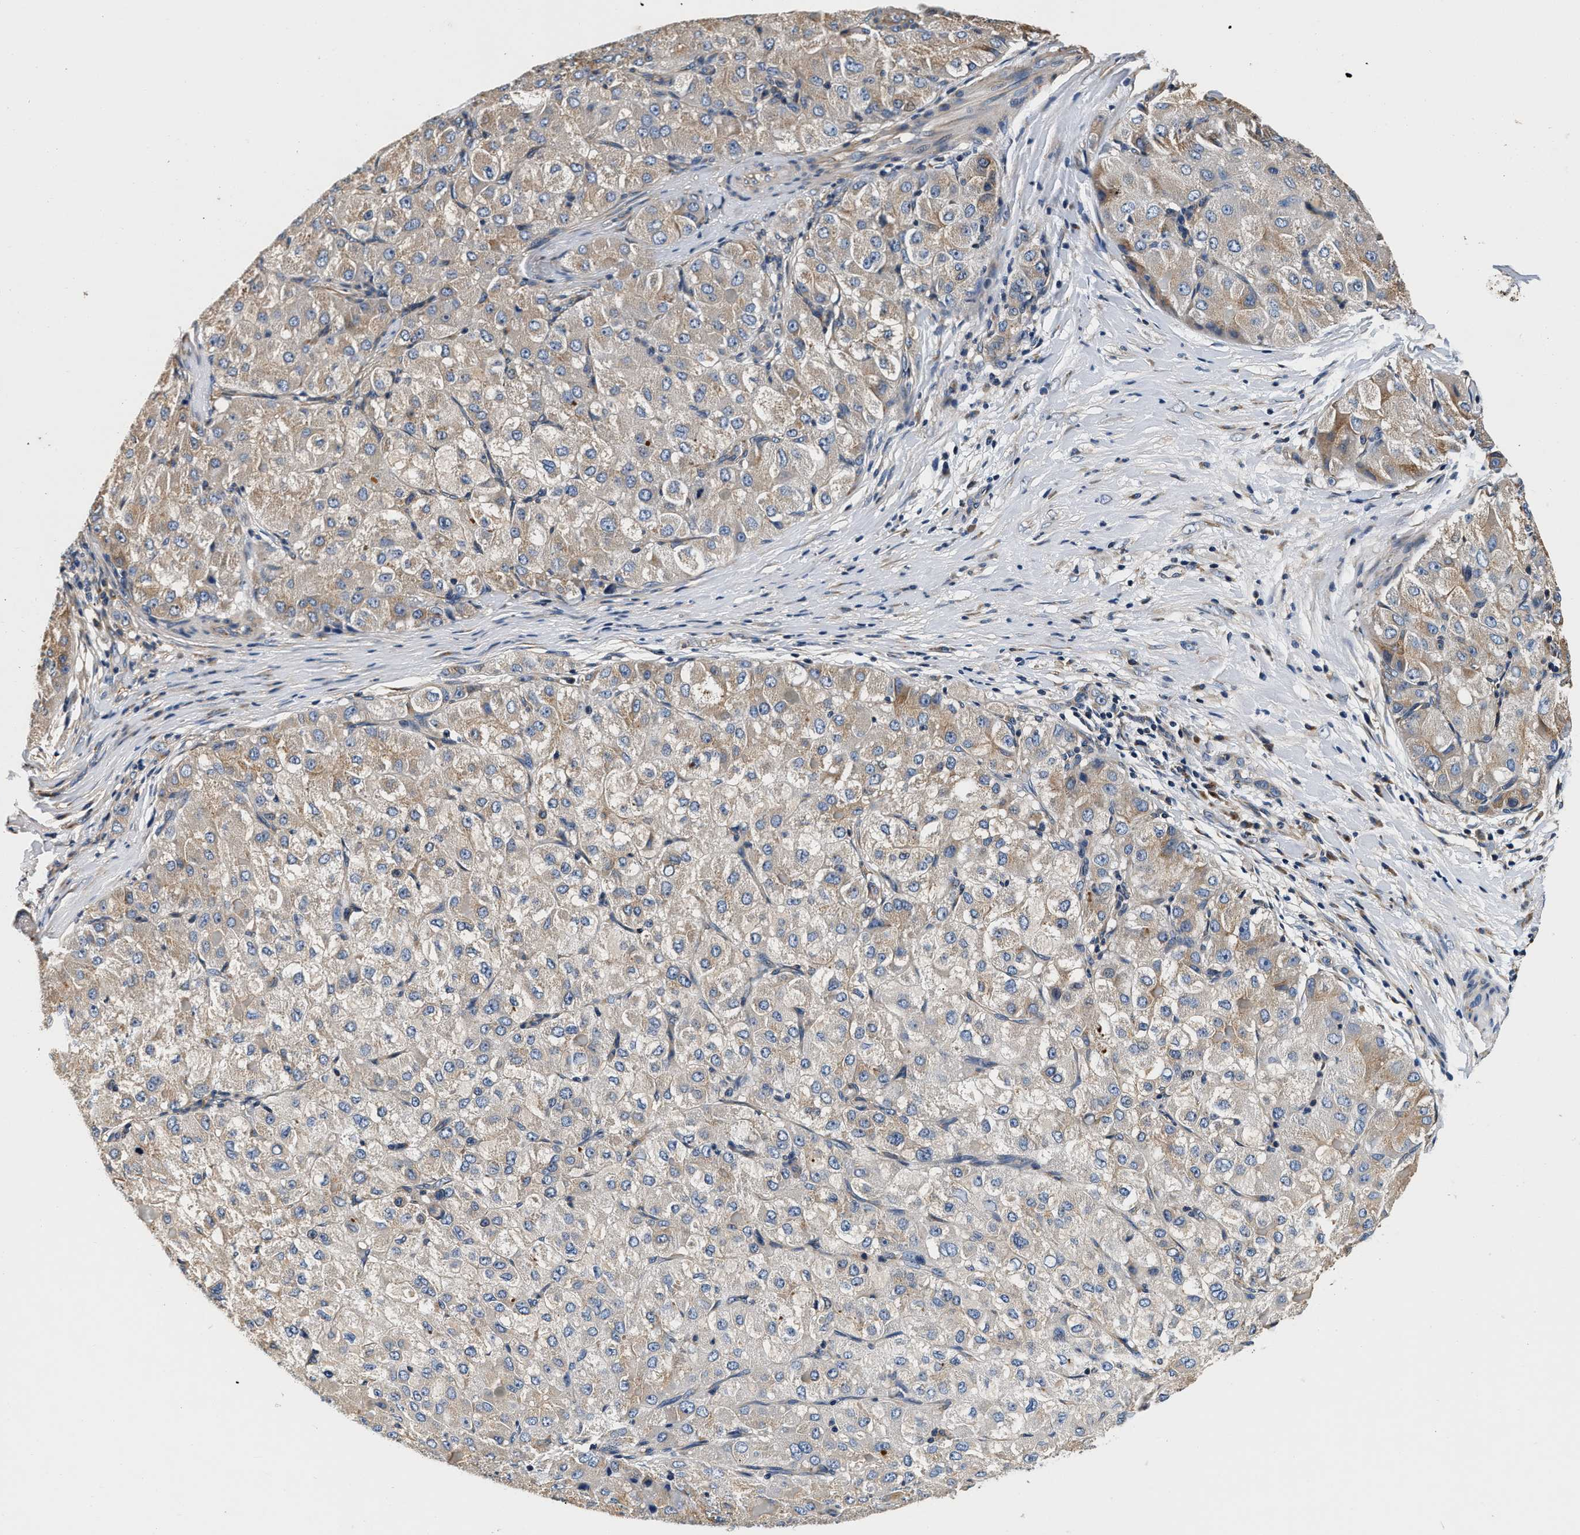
{"staining": {"intensity": "weak", "quantity": ">75%", "location": "cytoplasmic/membranous"}, "tissue": "liver cancer", "cell_type": "Tumor cells", "image_type": "cancer", "snomed": [{"axis": "morphology", "description": "Carcinoma, Hepatocellular, NOS"}, {"axis": "topography", "description": "Liver"}], "caption": "An image of liver hepatocellular carcinoma stained for a protein demonstrates weak cytoplasmic/membranous brown staining in tumor cells.", "gene": "ABCG8", "patient": {"sex": "male", "age": 80}}